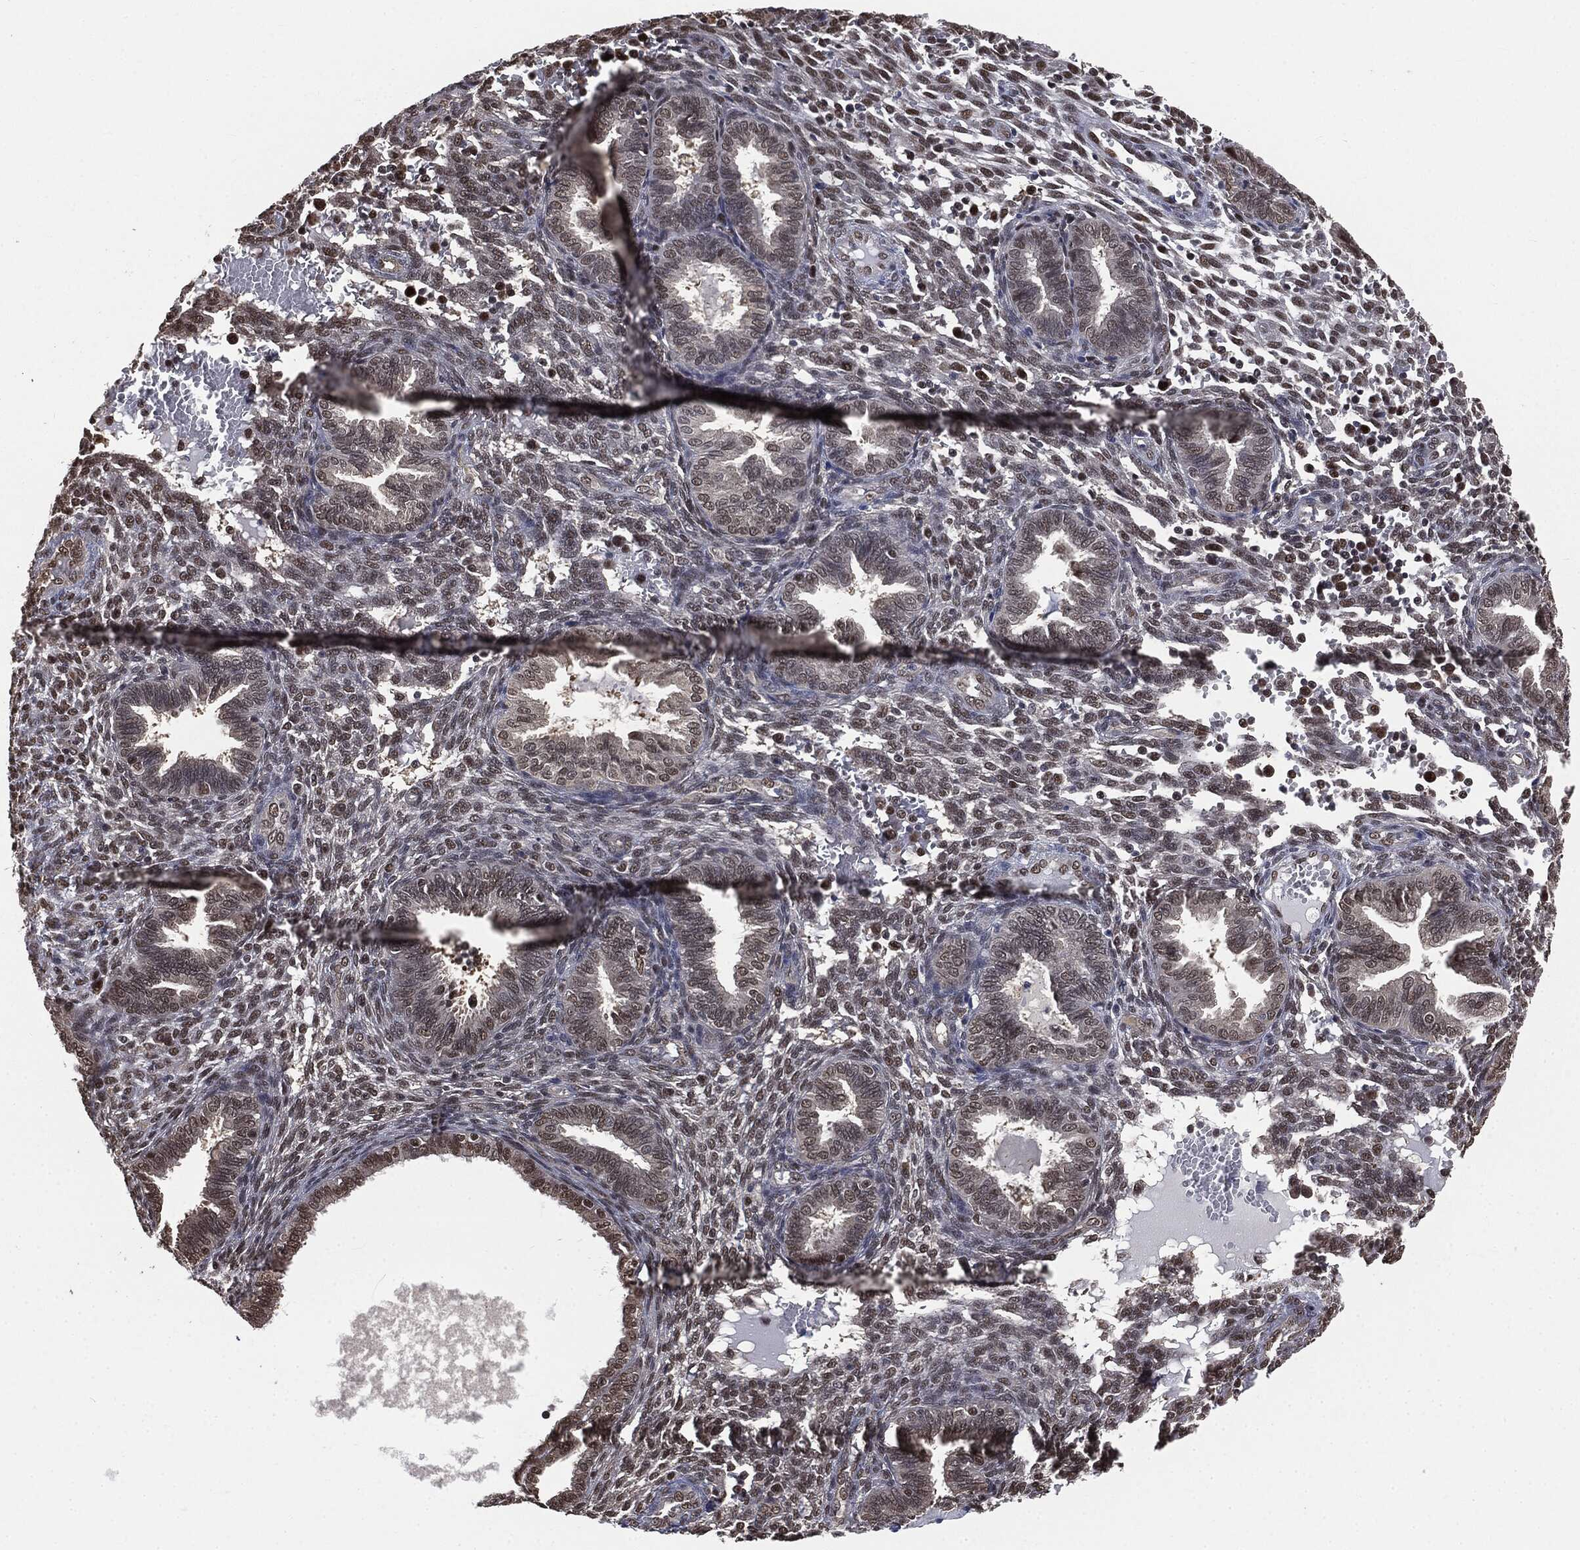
{"staining": {"intensity": "weak", "quantity": "25%-75%", "location": "nuclear"}, "tissue": "endometrium", "cell_type": "Cells in endometrial stroma", "image_type": "normal", "snomed": [{"axis": "morphology", "description": "Normal tissue, NOS"}, {"axis": "topography", "description": "Endometrium"}], "caption": "The histopathology image displays staining of normal endometrium, revealing weak nuclear protein expression (brown color) within cells in endometrial stroma. The staining was performed using DAB to visualize the protein expression in brown, while the nuclei were stained in blue with hematoxylin (Magnification: 20x).", "gene": "SHLD2", "patient": {"sex": "female", "age": 42}}